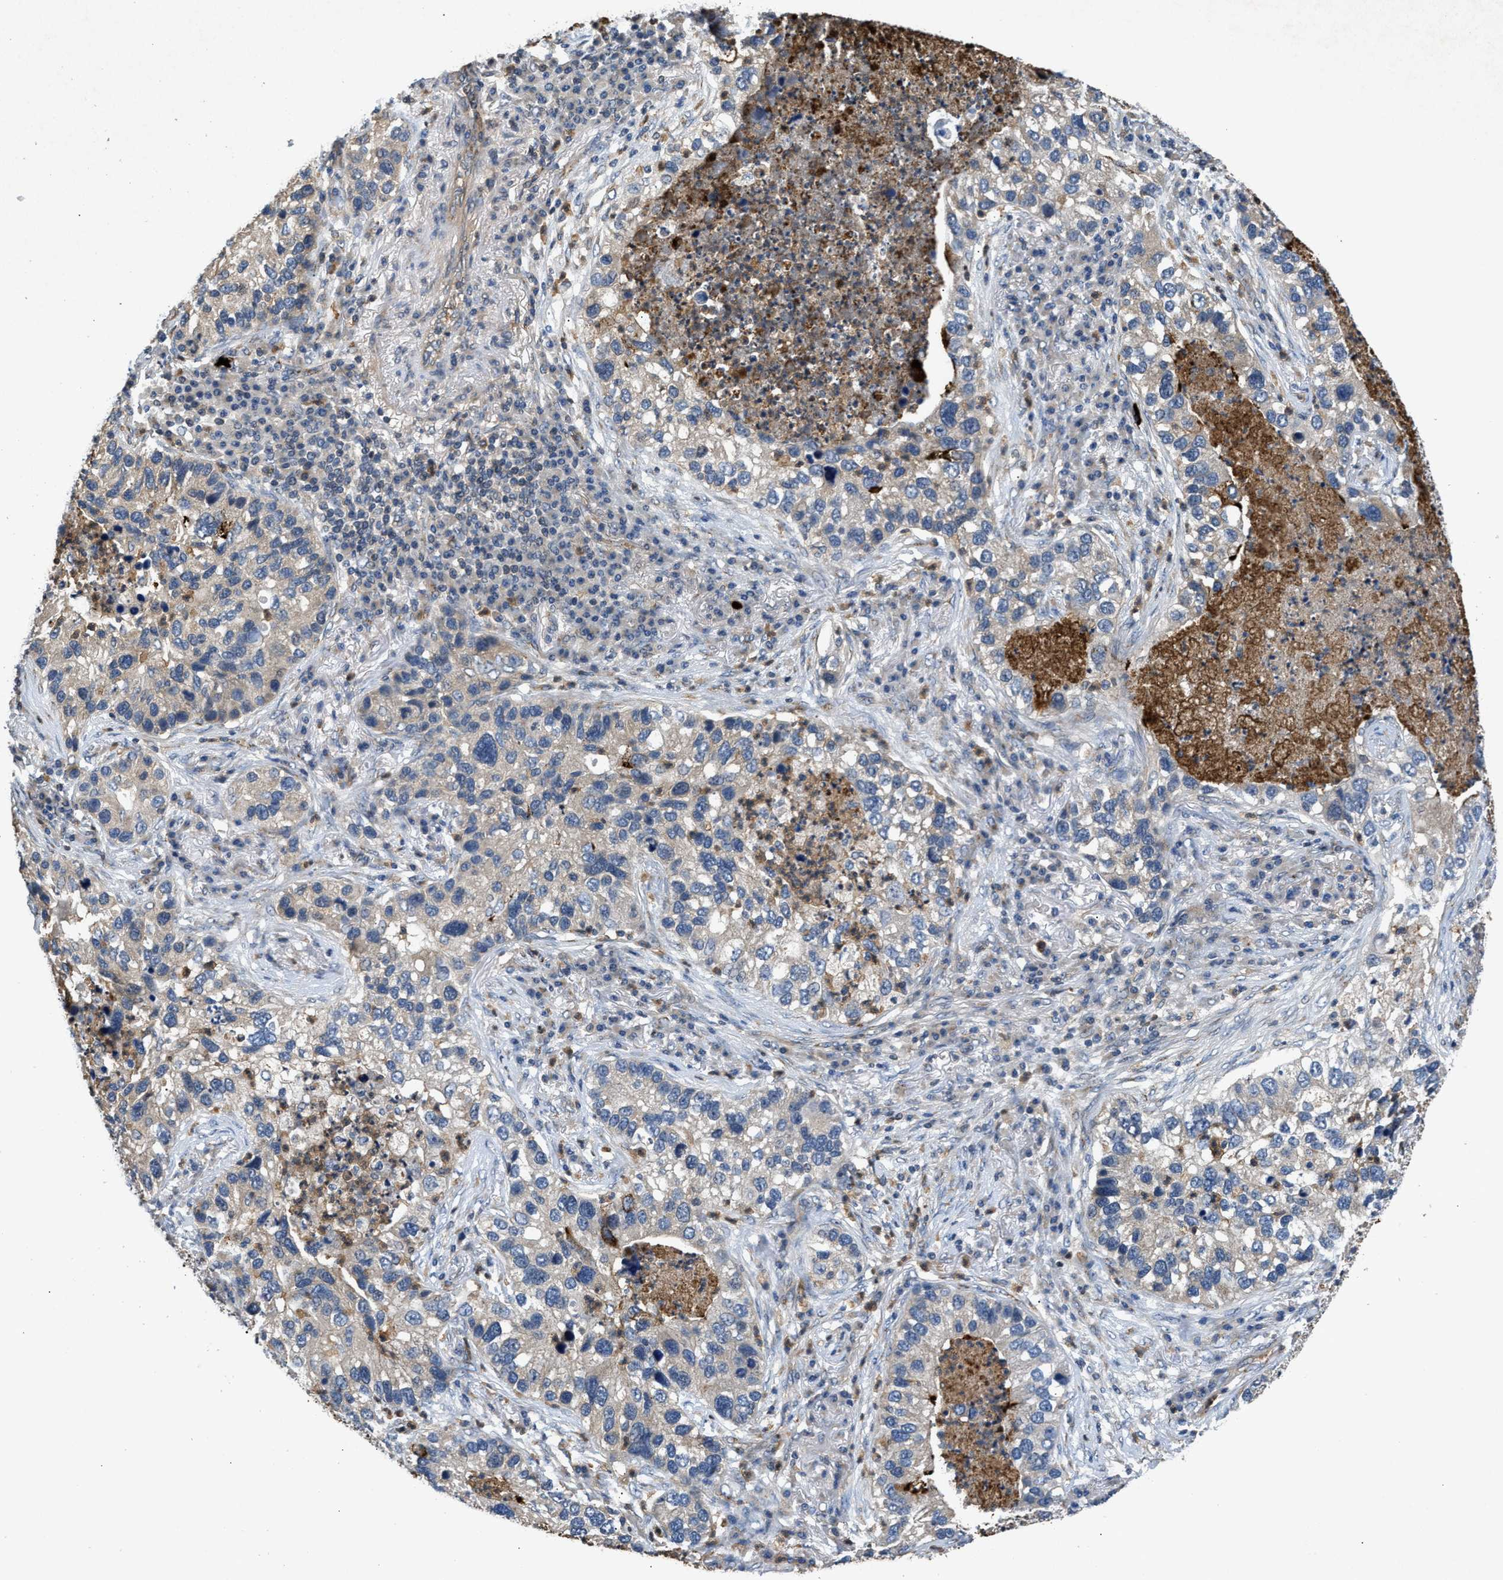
{"staining": {"intensity": "negative", "quantity": "none", "location": "none"}, "tissue": "lung cancer", "cell_type": "Tumor cells", "image_type": "cancer", "snomed": [{"axis": "morphology", "description": "Normal tissue, NOS"}, {"axis": "morphology", "description": "Adenocarcinoma, NOS"}, {"axis": "topography", "description": "Bronchus"}, {"axis": "topography", "description": "Lung"}], "caption": "Immunohistochemistry of adenocarcinoma (lung) exhibits no expression in tumor cells.", "gene": "CHUK", "patient": {"sex": "male", "age": 54}}